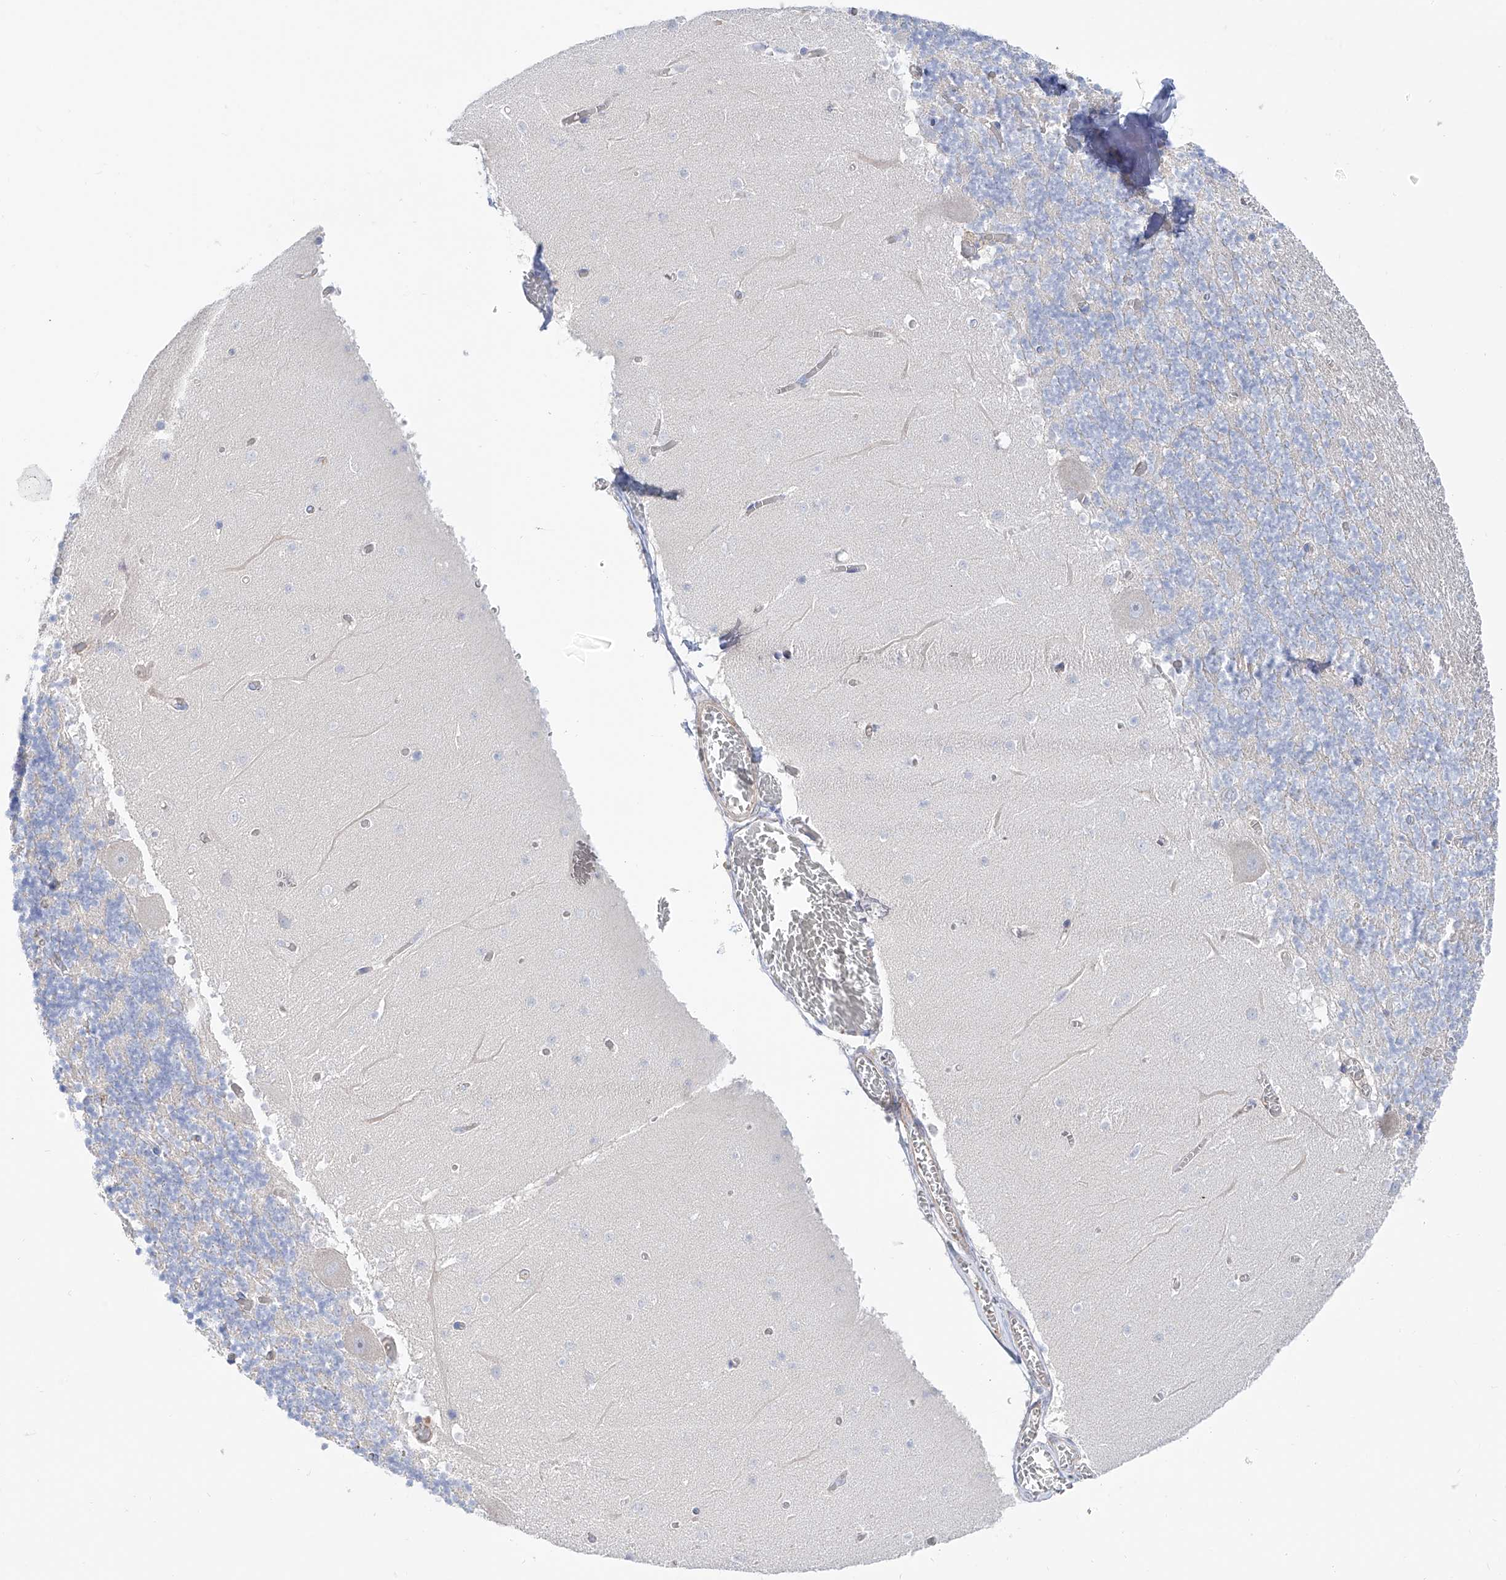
{"staining": {"intensity": "negative", "quantity": "none", "location": "none"}, "tissue": "cerebellum", "cell_type": "Cells in granular layer", "image_type": "normal", "snomed": [{"axis": "morphology", "description": "Normal tissue, NOS"}, {"axis": "topography", "description": "Cerebellum"}], "caption": "Immunohistochemical staining of normal cerebellum reveals no significant staining in cells in granular layer.", "gene": "LCA5", "patient": {"sex": "female", "age": 28}}